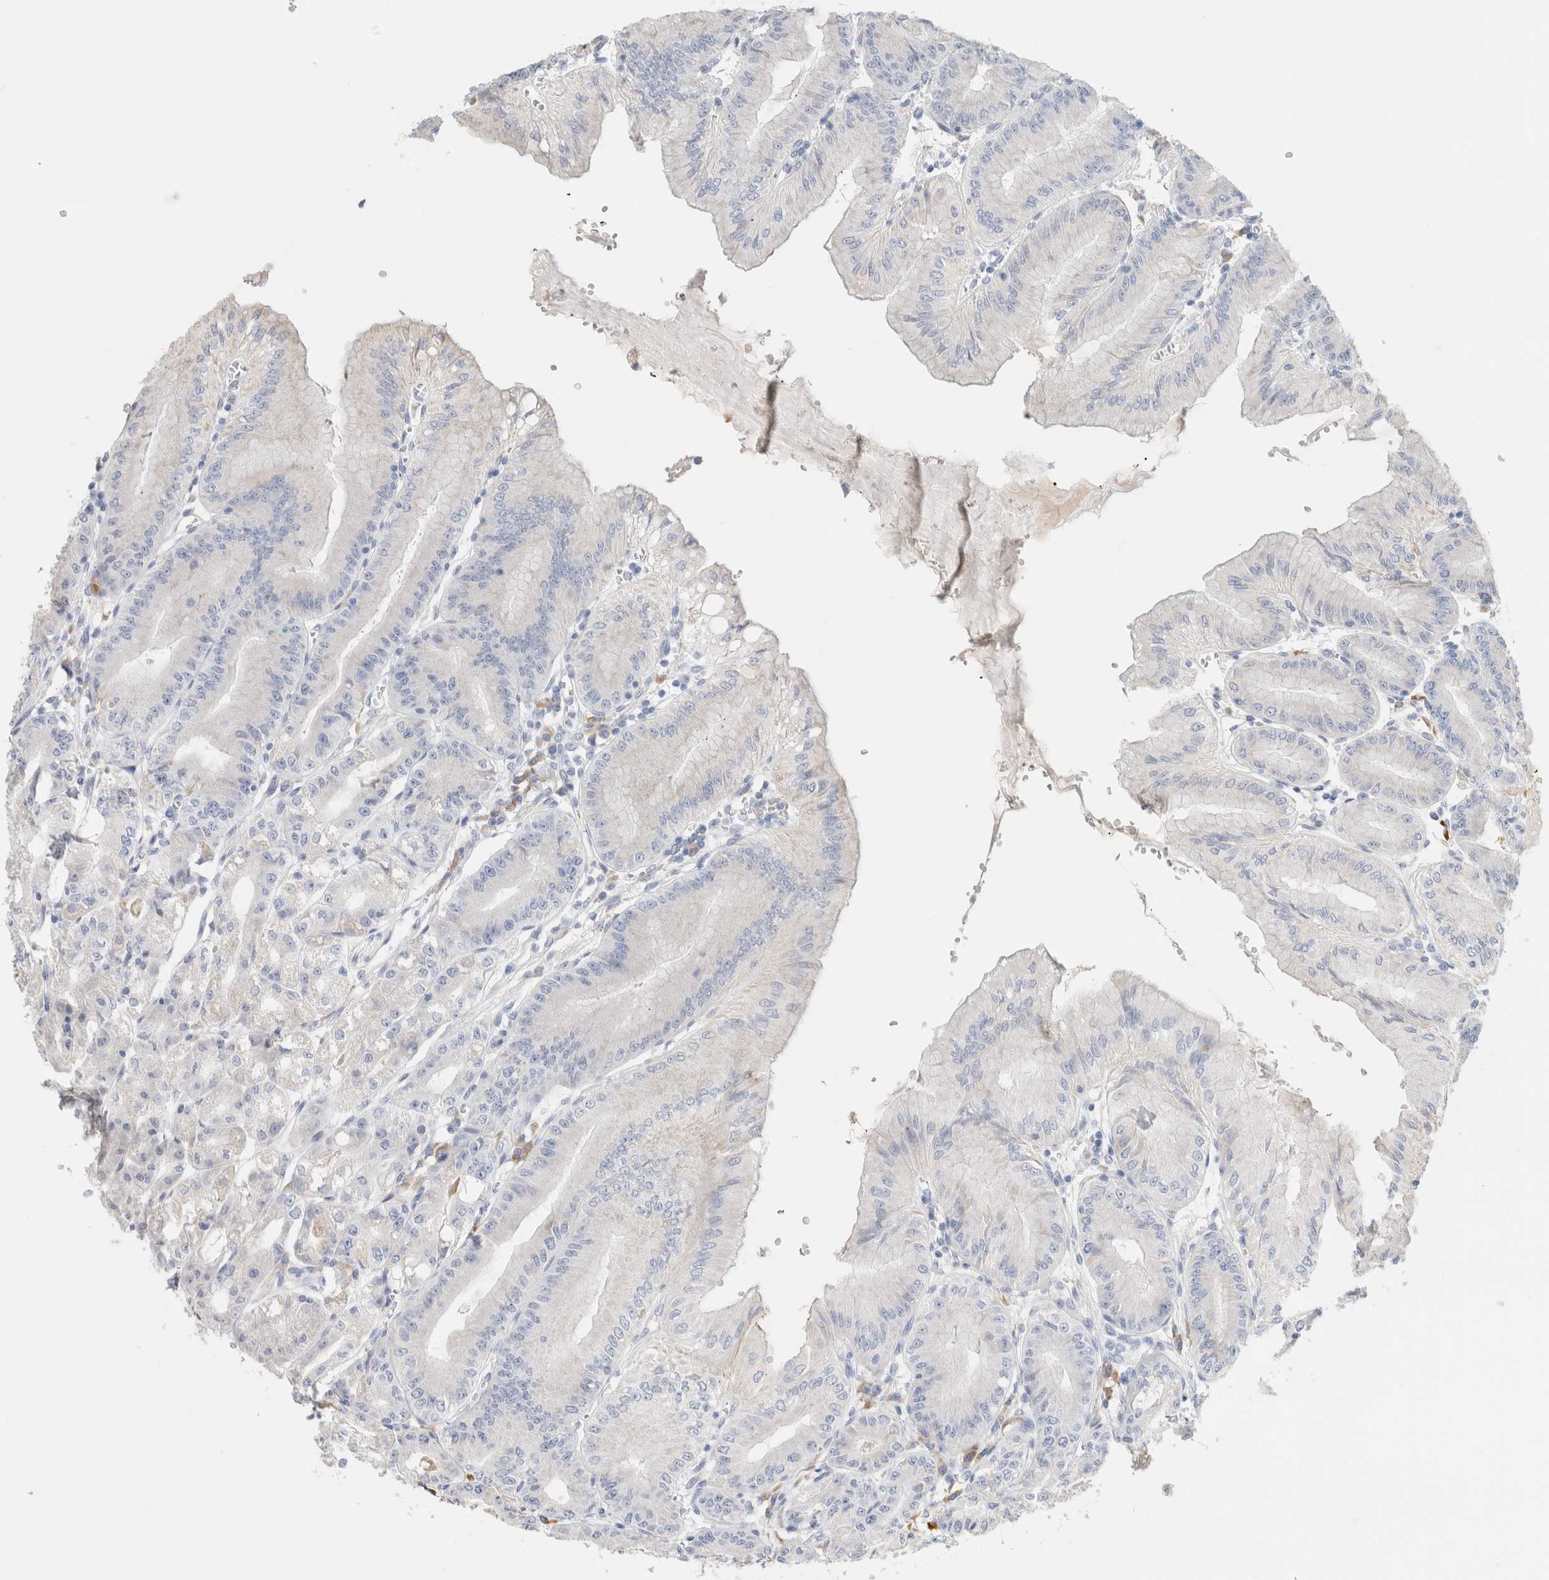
{"staining": {"intensity": "negative", "quantity": "none", "location": "none"}, "tissue": "stomach", "cell_type": "Glandular cells", "image_type": "normal", "snomed": [{"axis": "morphology", "description": "Normal tissue, NOS"}, {"axis": "topography", "description": "Stomach, lower"}], "caption": "Image shows no significant protein positivity in glandular cells of normal stomach.", "gene": "GADD45G", "patient": {"sex": "male", "age": 71}}